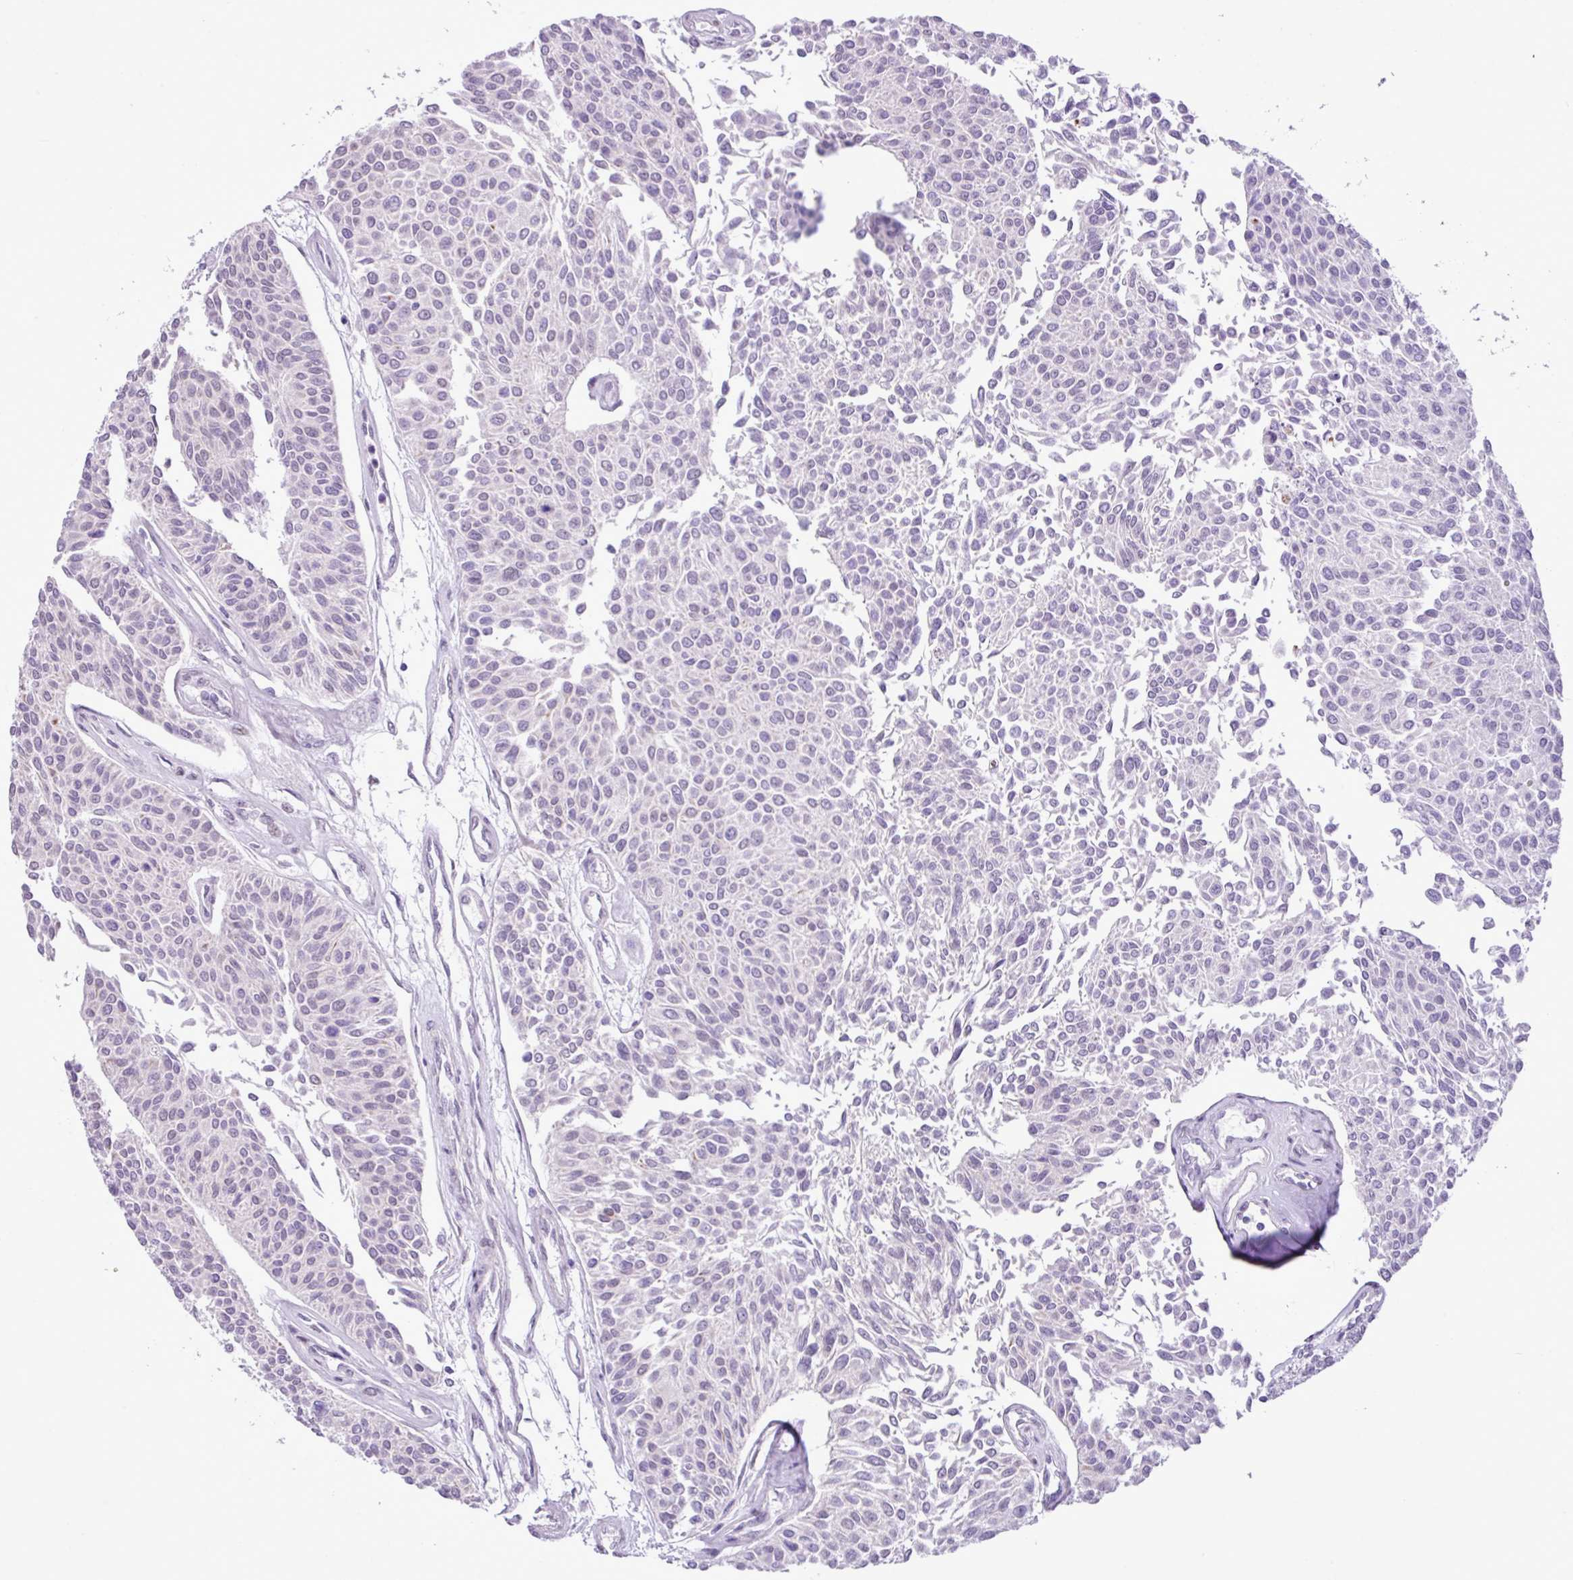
{"staining": {"intensity": "negative", "quantity": "none", "location": "none"}, "tissue": "urothelial cancer", "cell_type": "Tumor cells", "image_type": "cancer", "snomed": [{"axis": "morphology", "description": "Urothelial carcinoma, NOS"}, {"axis": "topography", "description": "Urinary bladder"}], "caption": "There is no significant staining in tumor cells of transitional cell carcinoma.", "gene": "YLPM1", "patient": {"sex": "male", "age": 55}}